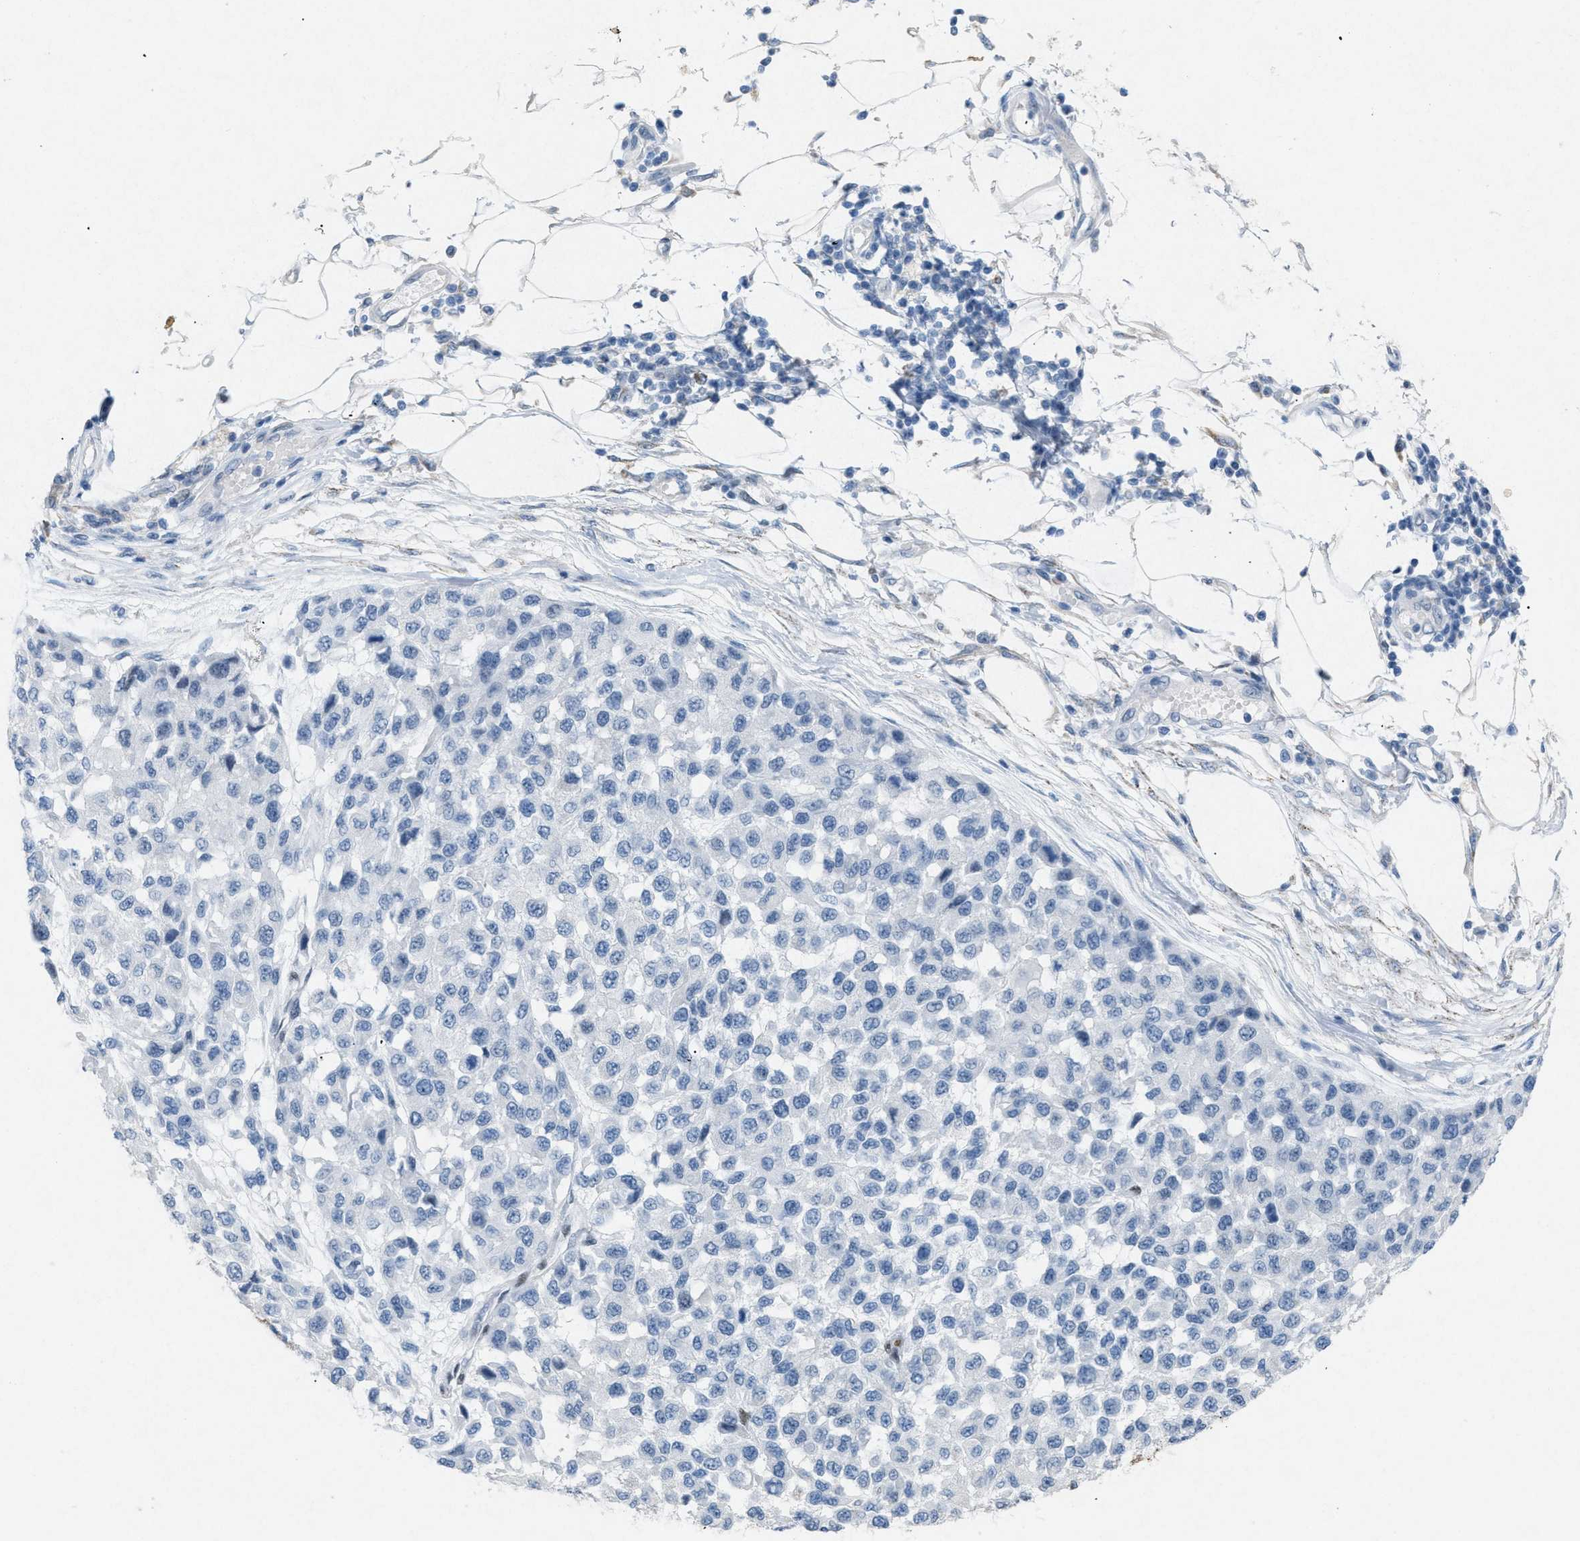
{"staining": {"intensity": "negative", "quantity": "none", "location": "none"}, "tissue": "melanoma", "cell_type": "Tumor cells", "image_type": "cancer", "snomed": [{"axis": "morphology", "description": "Normal tissue, NOS"}, {"axis": "morphology", "description": "Malignant melanoma, NOS"}, {"axis": "topography", "description": "Skin"}], "caption": "The photomicrograph reveals no staining of tumor cells in melanoma.", "gene": "TASOR", "patient": {"sex": "male", "age": 62}}